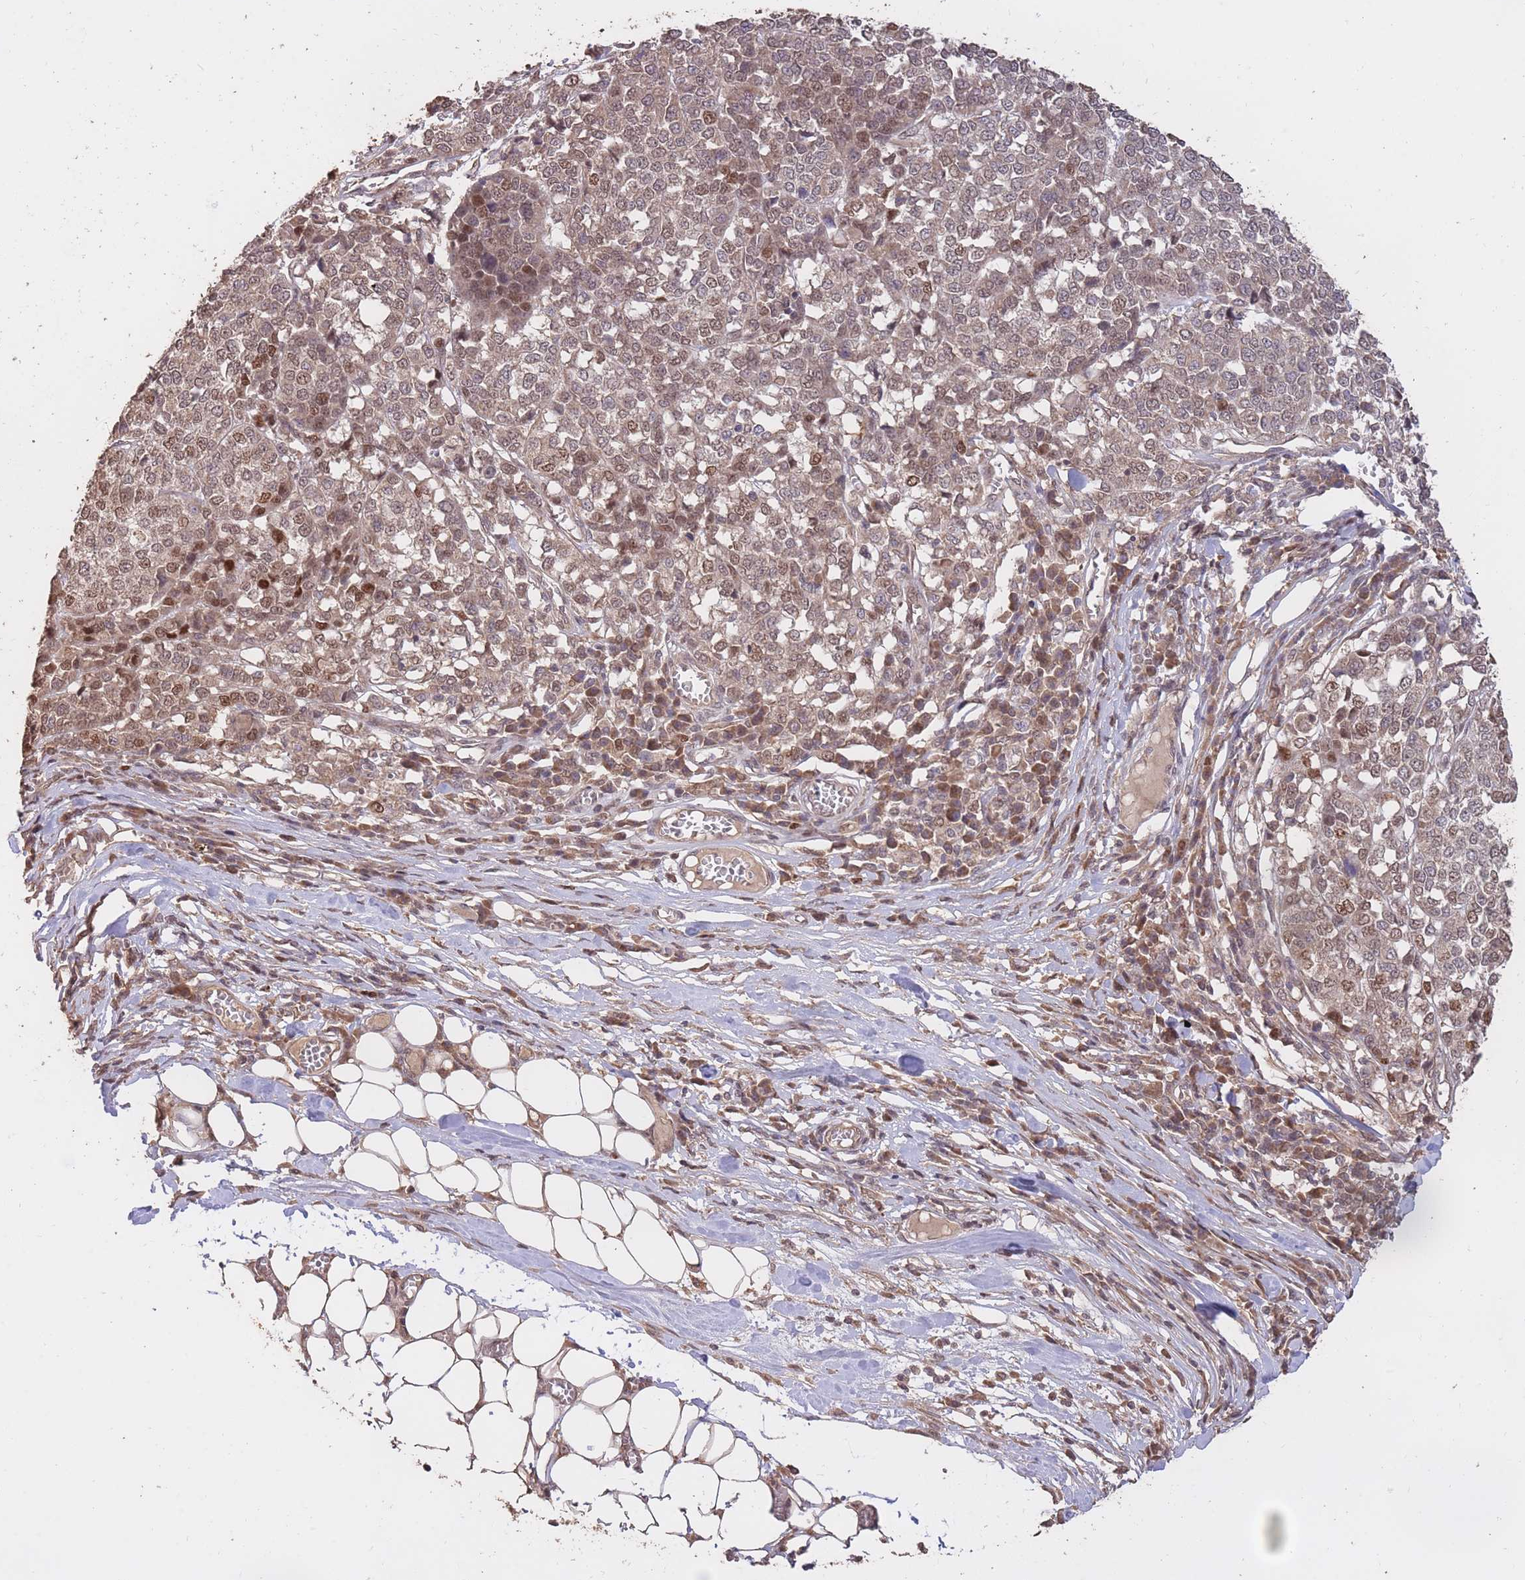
{"staining": {"intensity": "moderate", "quantity": "<25%", "location": "cytoplasmic/membranous,nuclear"}, "tissue": "melanoma", "cell_type": "Tumor cells", "image_type": "cancer", "snomed": [{"axis": "morphology", "description": "Malignant melanoma, Metastatic site"}, {"axis": "topography", "description": "Lymph node"}], "caption": "Moderate cytoplasmic/membranous and nuclear expression for a protein is identified in about <25% of tumor cells of malignant melanoma (metastatic site) using IHC.", "gene": "RGS14", "patient": {"sex": "male", "age": 44}}